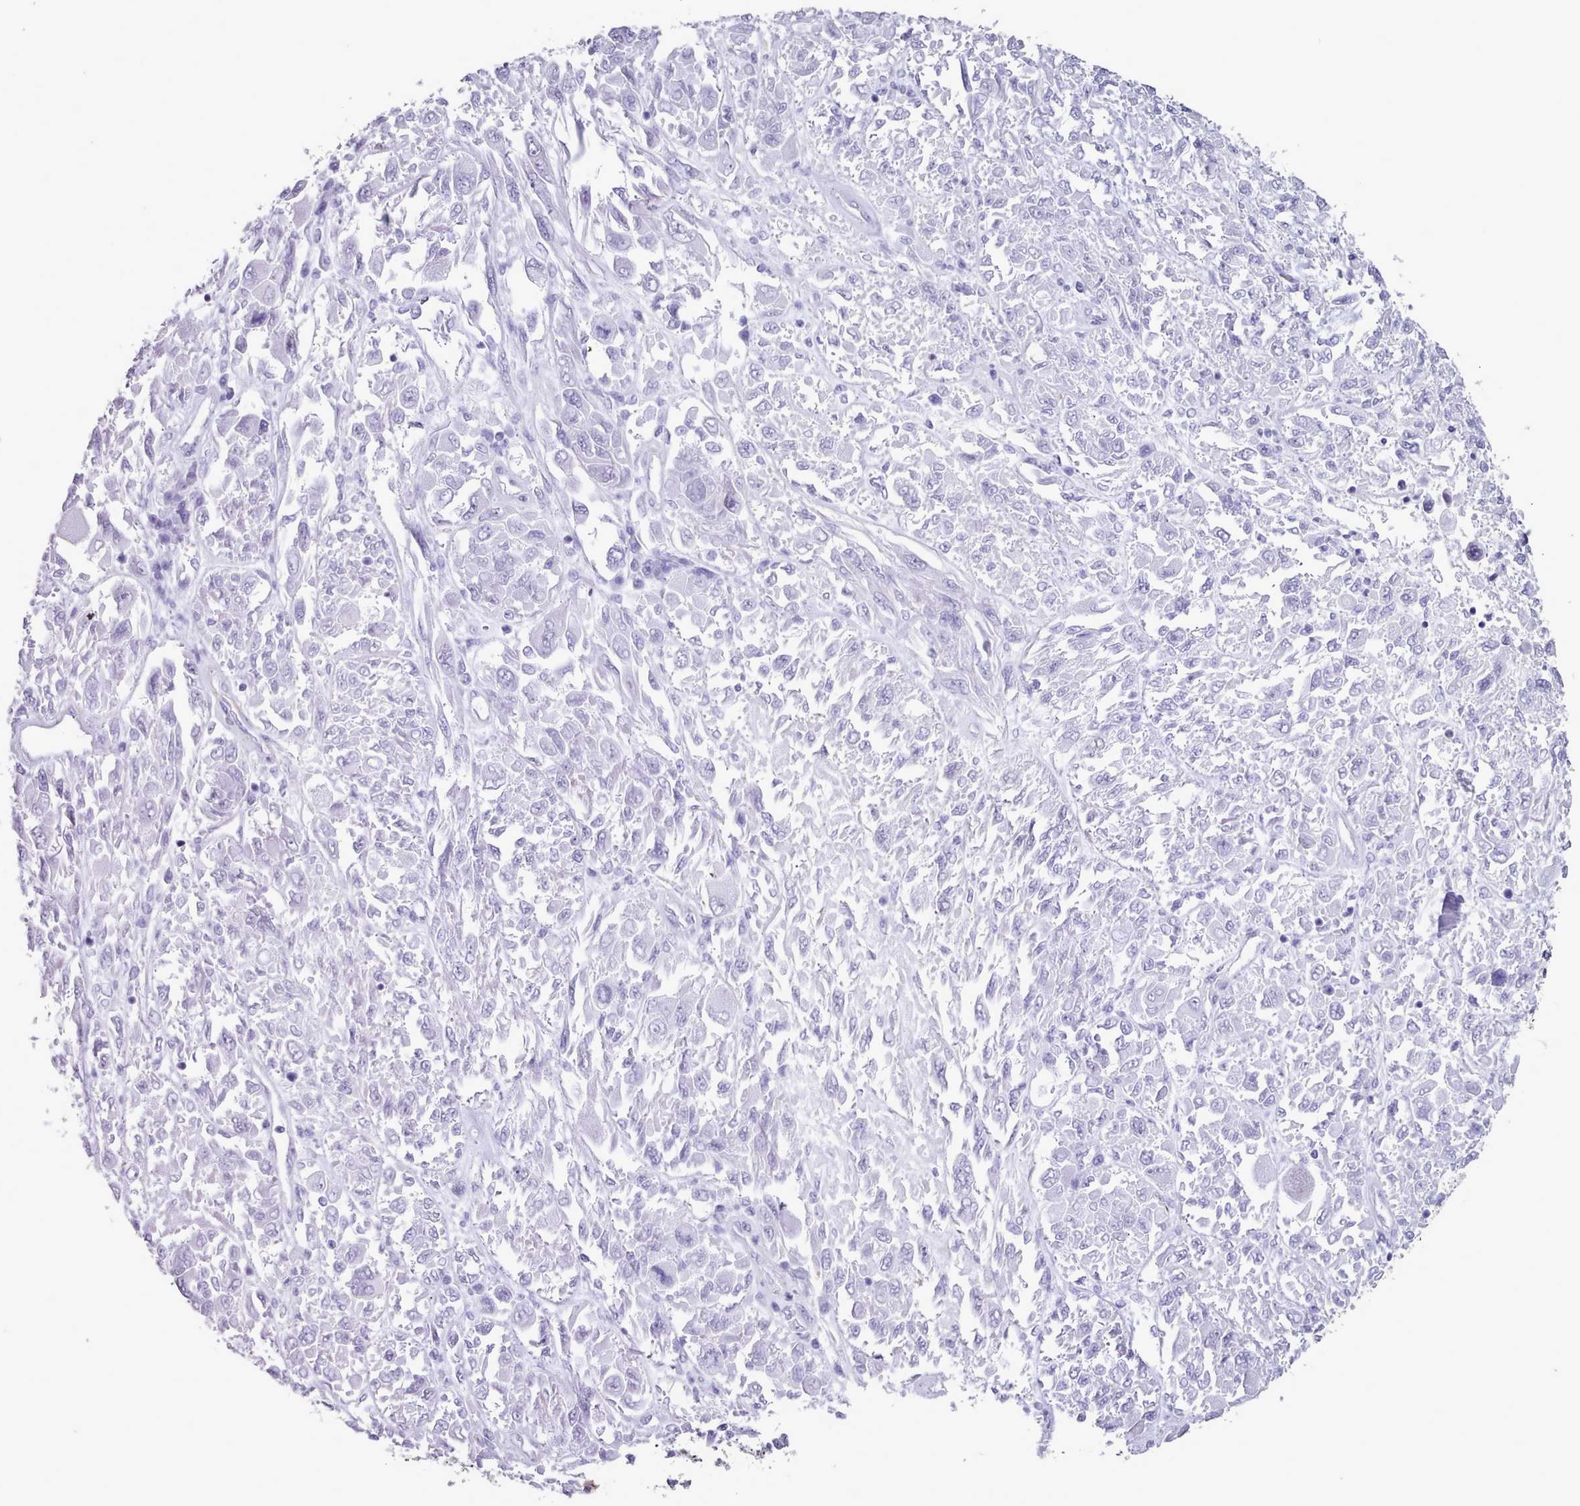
{"staining": {"intensity": "negative", "quantity": "none", "location": "none"}, "tissue": "melanoma", "cell_type": "Tumor cells", "image_type": "cancer", "snomed": [{"axis": "morphology", "description": "Malignant melanoma, NOS"}, {"axis": "topography", "description": "Skin"}], "caption": "Immunohistochemical staining of malignant melanoma reveals no significant staining in tumor cells.", "gene": "FPGS", "patient": {"sex": "female", "age": 91}}